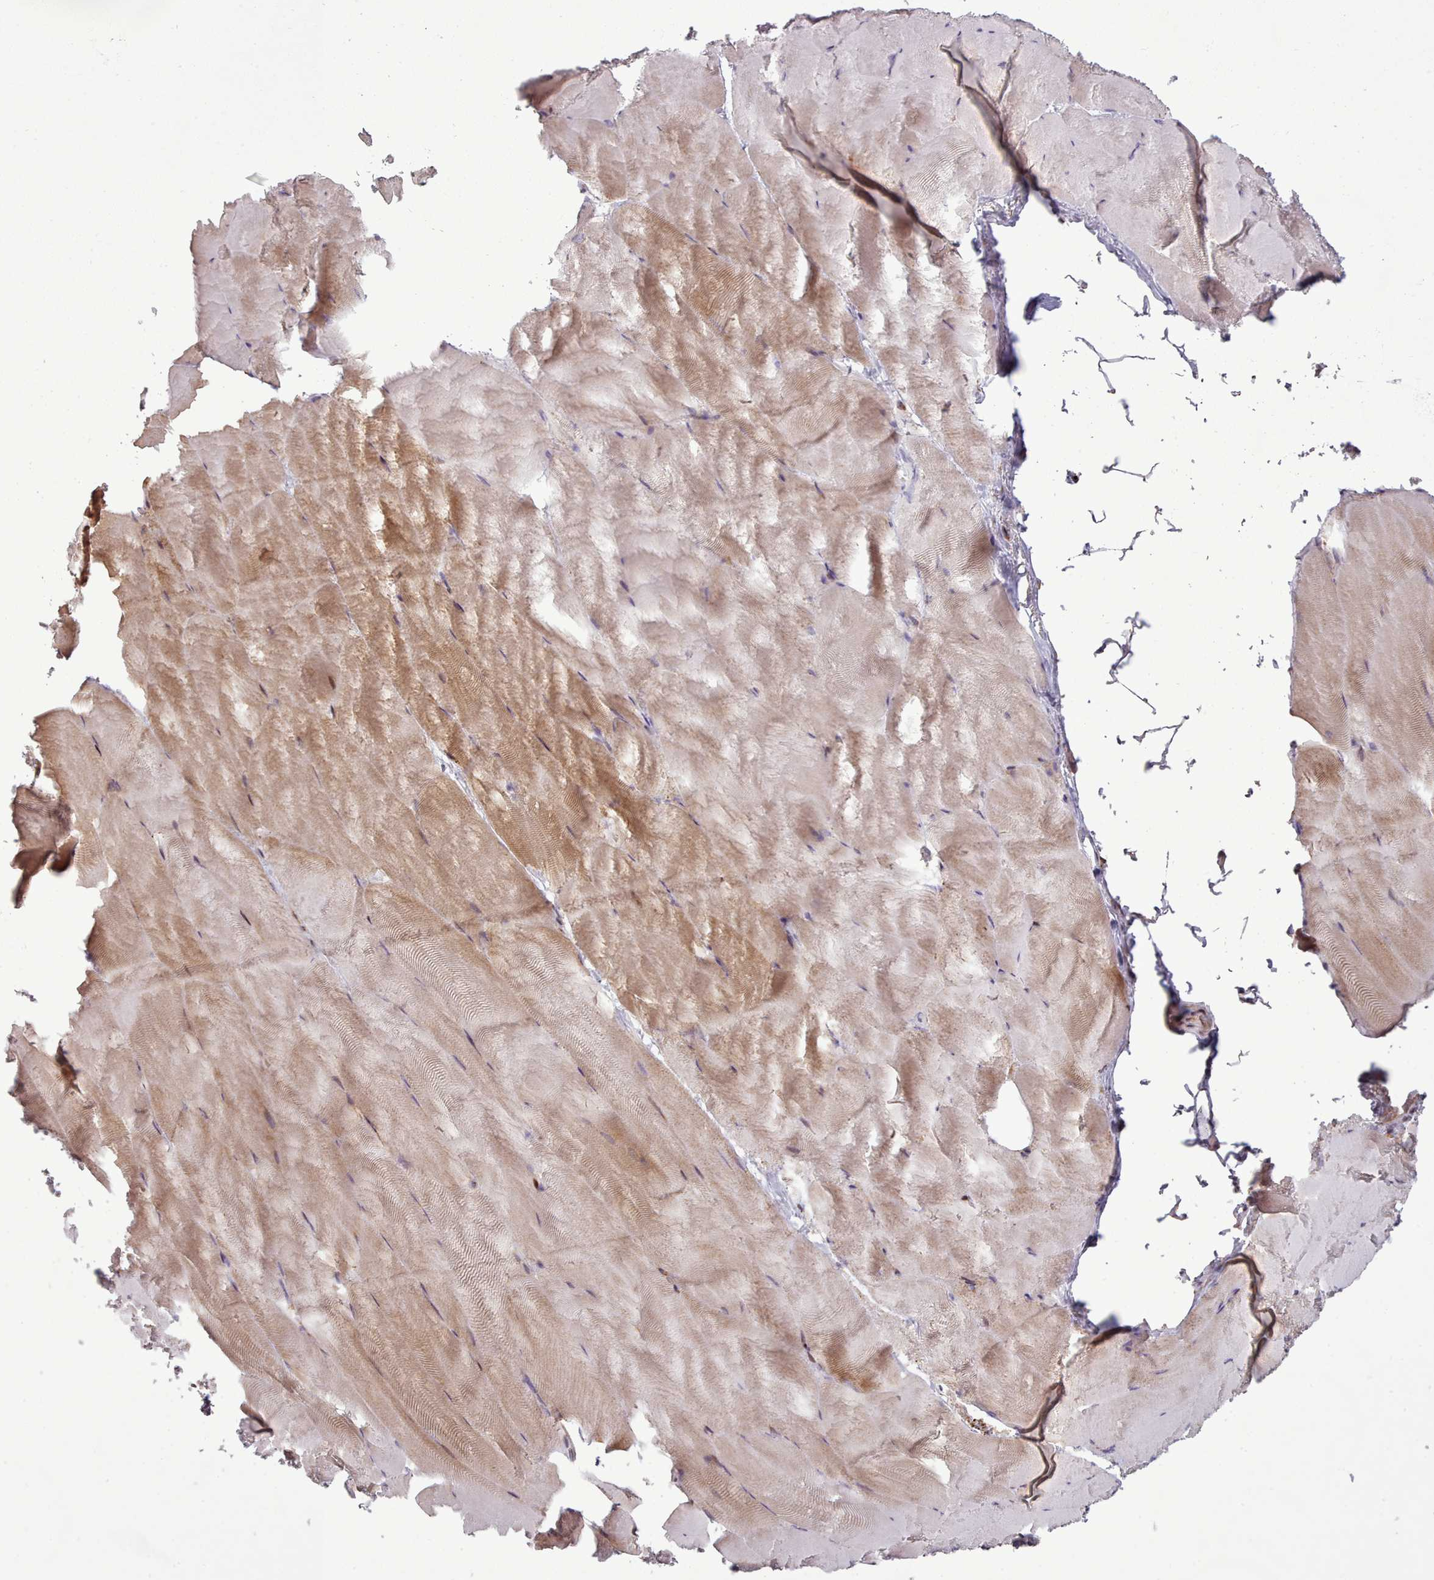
{"staining": {"intensity": "moderate", "quantity": "<25%", "location": "cytoplasmic/membranous"}, "tissue": "skeletal muscle", "cell_type": "Myocytes", "image_type": "normal", "snomed": [{"axis": "morphology", "description": "Normal tissue, NOS"}, {"axis": "topography", "description": "Skeletal muscle"}], "caption": "IHC micrograph of benign skeletal muscle stained for a protein (brown), which displays low levels of moderate cytoplasmic/membranous staining in about <25% of myocytes.", "gene": "LGALS9B", "patient": {"sex": "female", "age": 64}}